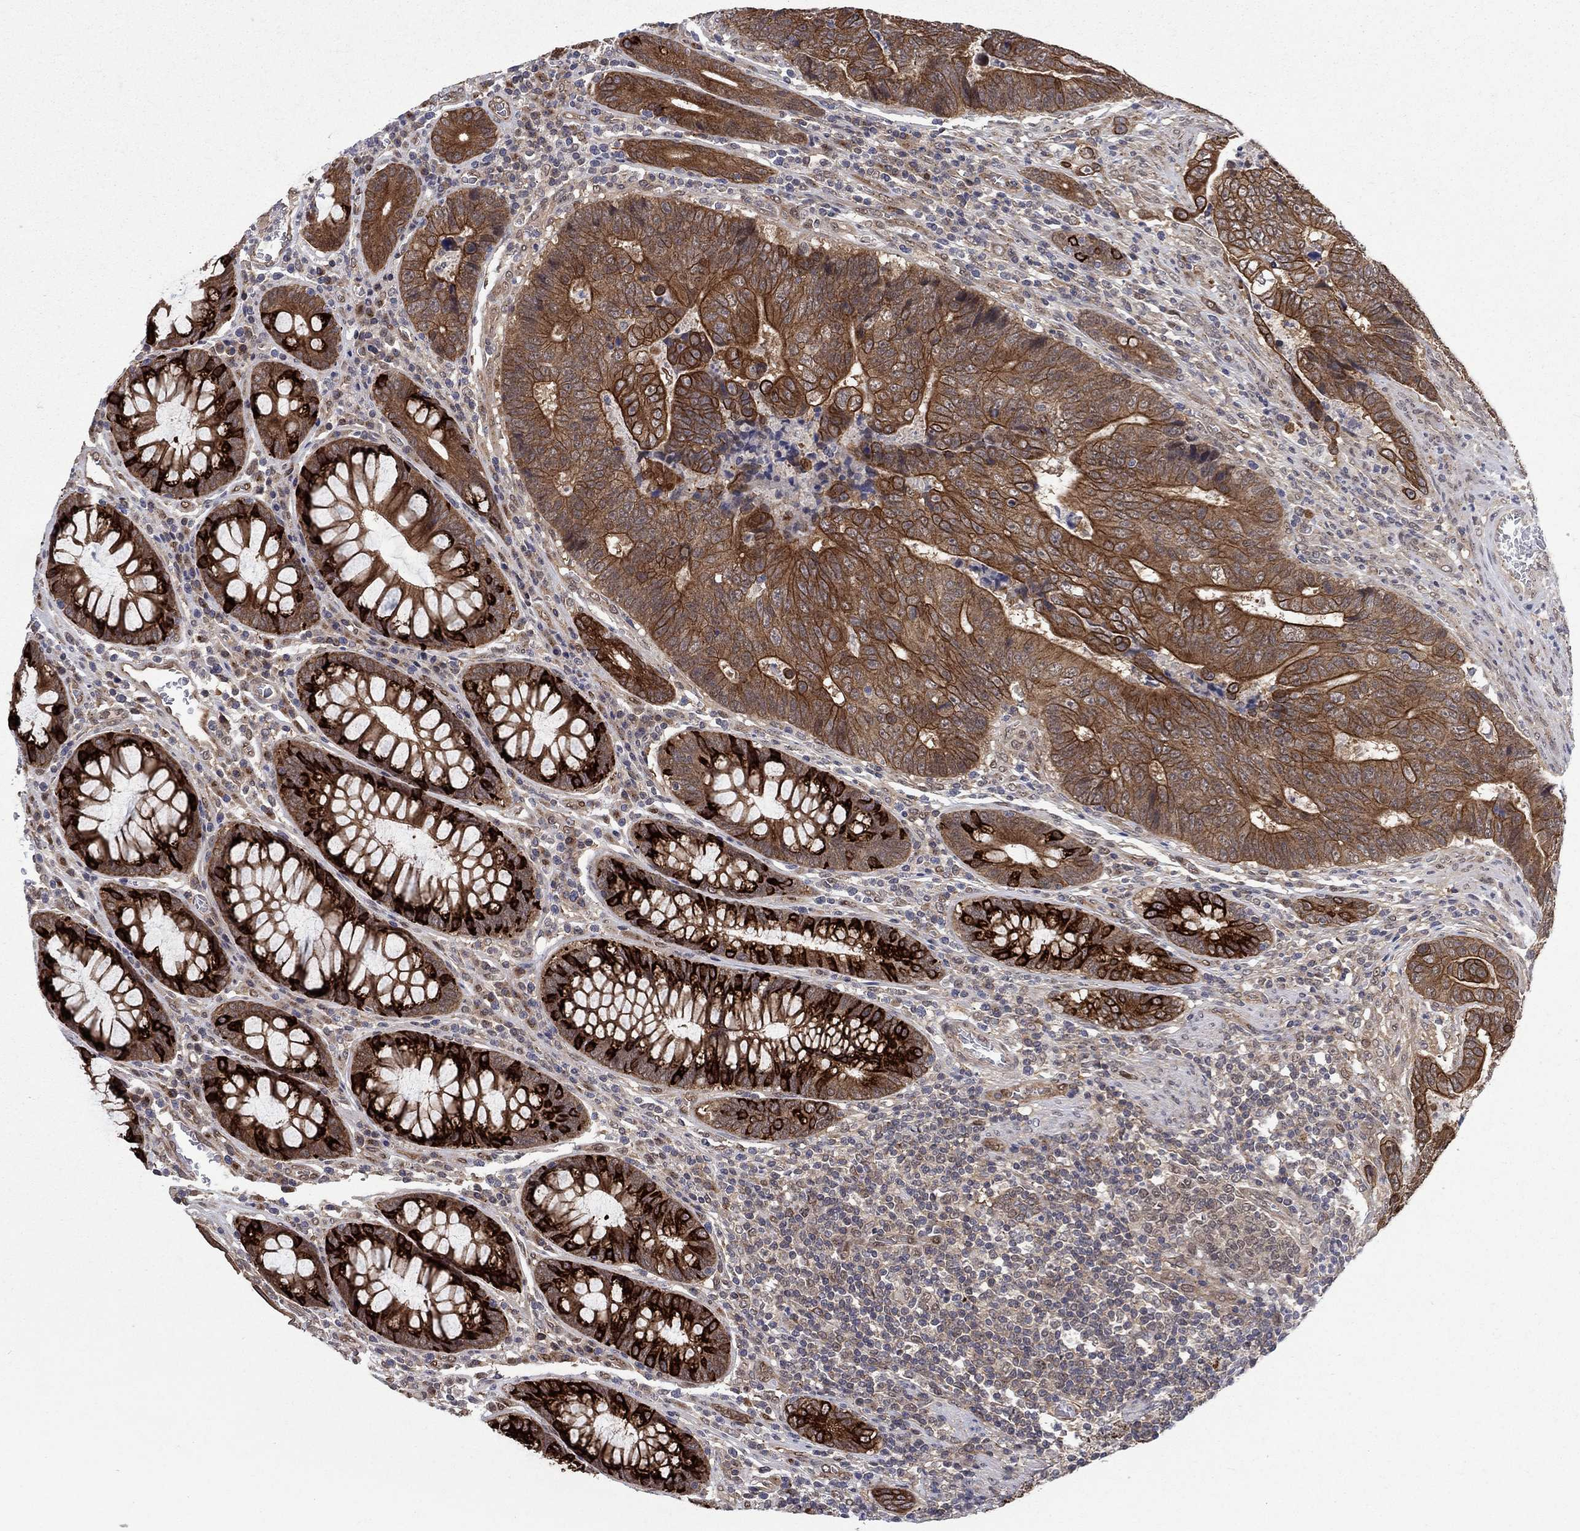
{"staining": {"intensity": "moderate", "quantity": ">75%", "location": "cytoplasmic/membranous"}, "tissue": "colorectal cancer", "cell_type": "Tumor cells", "image_type": "cancer", "snomed": [{"axis": "morphology", "description": "Adenocarcinoma, NOS"}, {"axis": "topography", "description": "Colon"}], "caption": "Adenocarcinoma (colorectal) stained with a brown dye reveals moderate cytoplasmic/membranous positive positivity in approximately >75% of tumor cells.", "gene": "SH3RF1", "patient": {"sex": "female", "age": 48}}